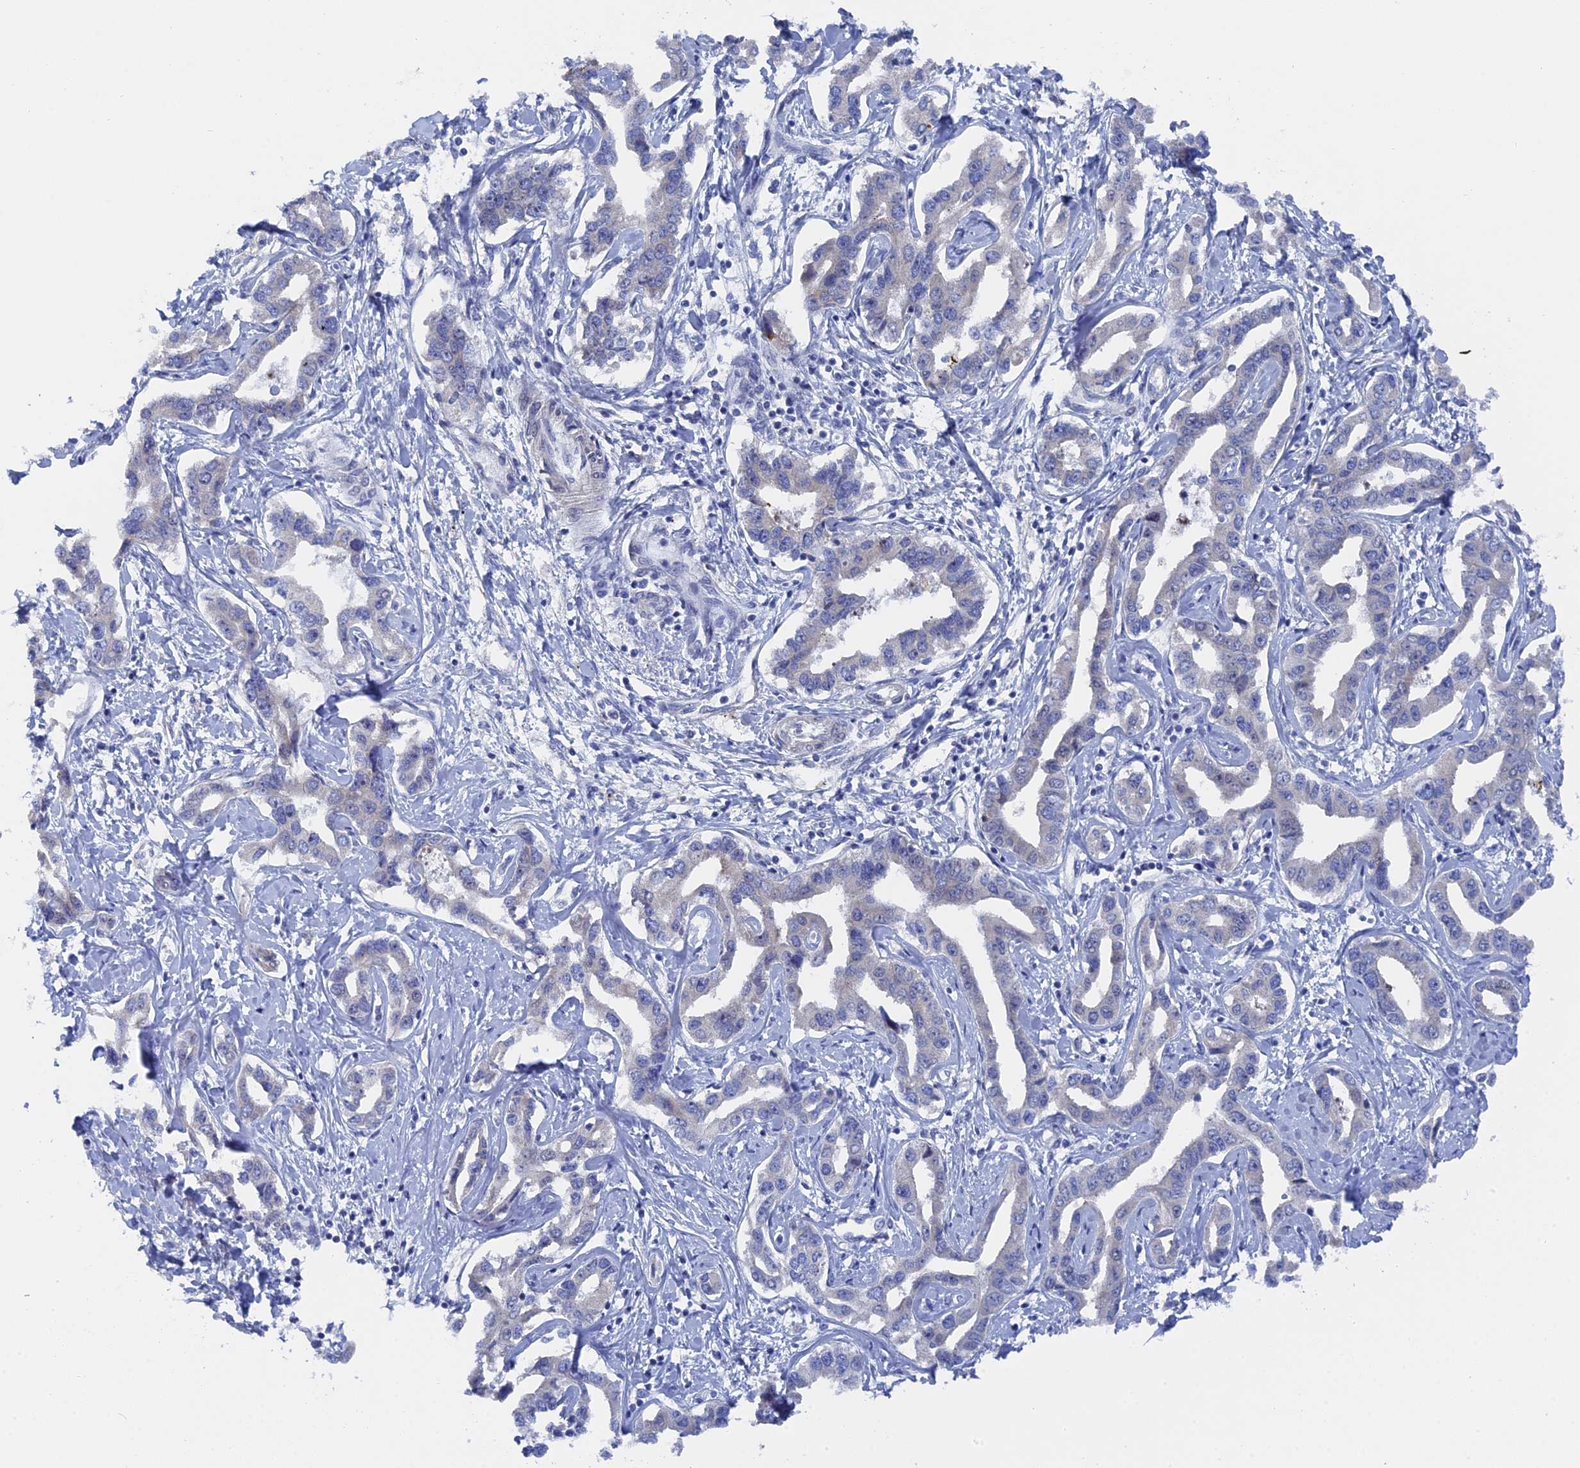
{"staining": {"intensity": "negative", "quantity": "none", "location": "none"}, "tissue": "liver cancer", "cell_type": "Tumor cells", "image_type": "cancer", "snomed": [{"axis": "morphology", "description": "Cholangiocarcinoma"}, {"axis": "topography", "description": "Liver"}], "caption": "IHC photomicrograph of neoplastic tissue: human cholangiocarcinoma (liver) stained with DAB (3,3'-diaminobenzidine) demonstrates no significant protein expression in tumor cells.", "gene": "TMEM161A", "patient": {"sex": "male", "age": 59}}